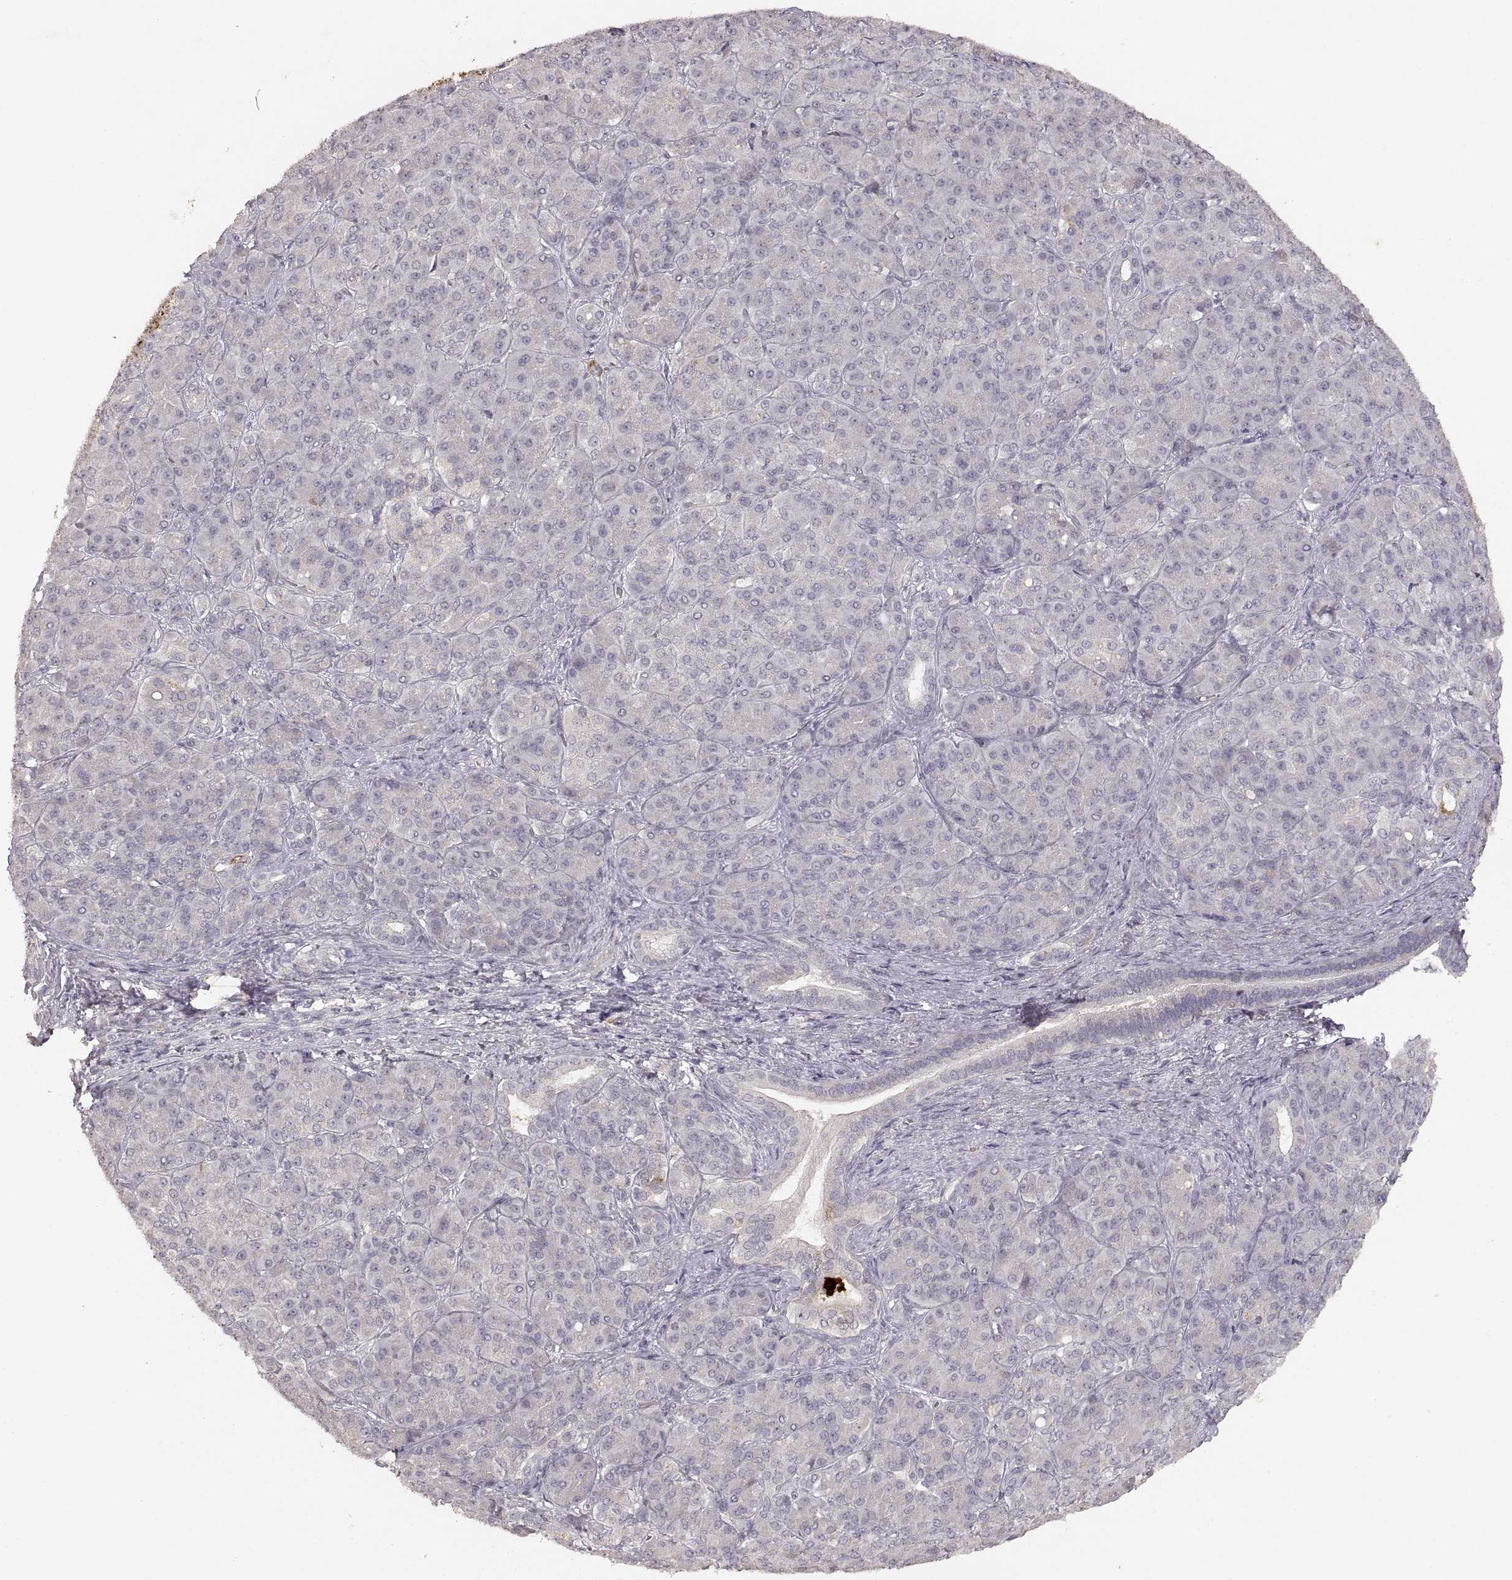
{"staining": {"intensity": "strong", "quantity": "<25%", "location": "cytoplasmic/membranous"}, "tissue": "pancreatic cancer", "cell_type": "Tumor cells", "image_type": "cancer", "snomed": [{"axis": "morphology", "description": "Normal tissue, NOS"}, {"axis": "morphology", "description": "Inflammation, NOS"}, {"axis": "morphology", "description": "Adenocarcinoma, NOS"}, {"axis": "topography", "description": "Pancreas"}], "caption": "Pancreatic adenocarcinoma stained with DAB (3,3'-diaminobenzidine) immunohistochemistry (IHC) displays medium levels of strong cytoplasmic/membranous positivity in approximately <25% of tumor cells. (Brightfield microscopy of DAB IHC at high magnification).", "gene": "LAMC2", "patient": {"sex": "male", "age": 57}}